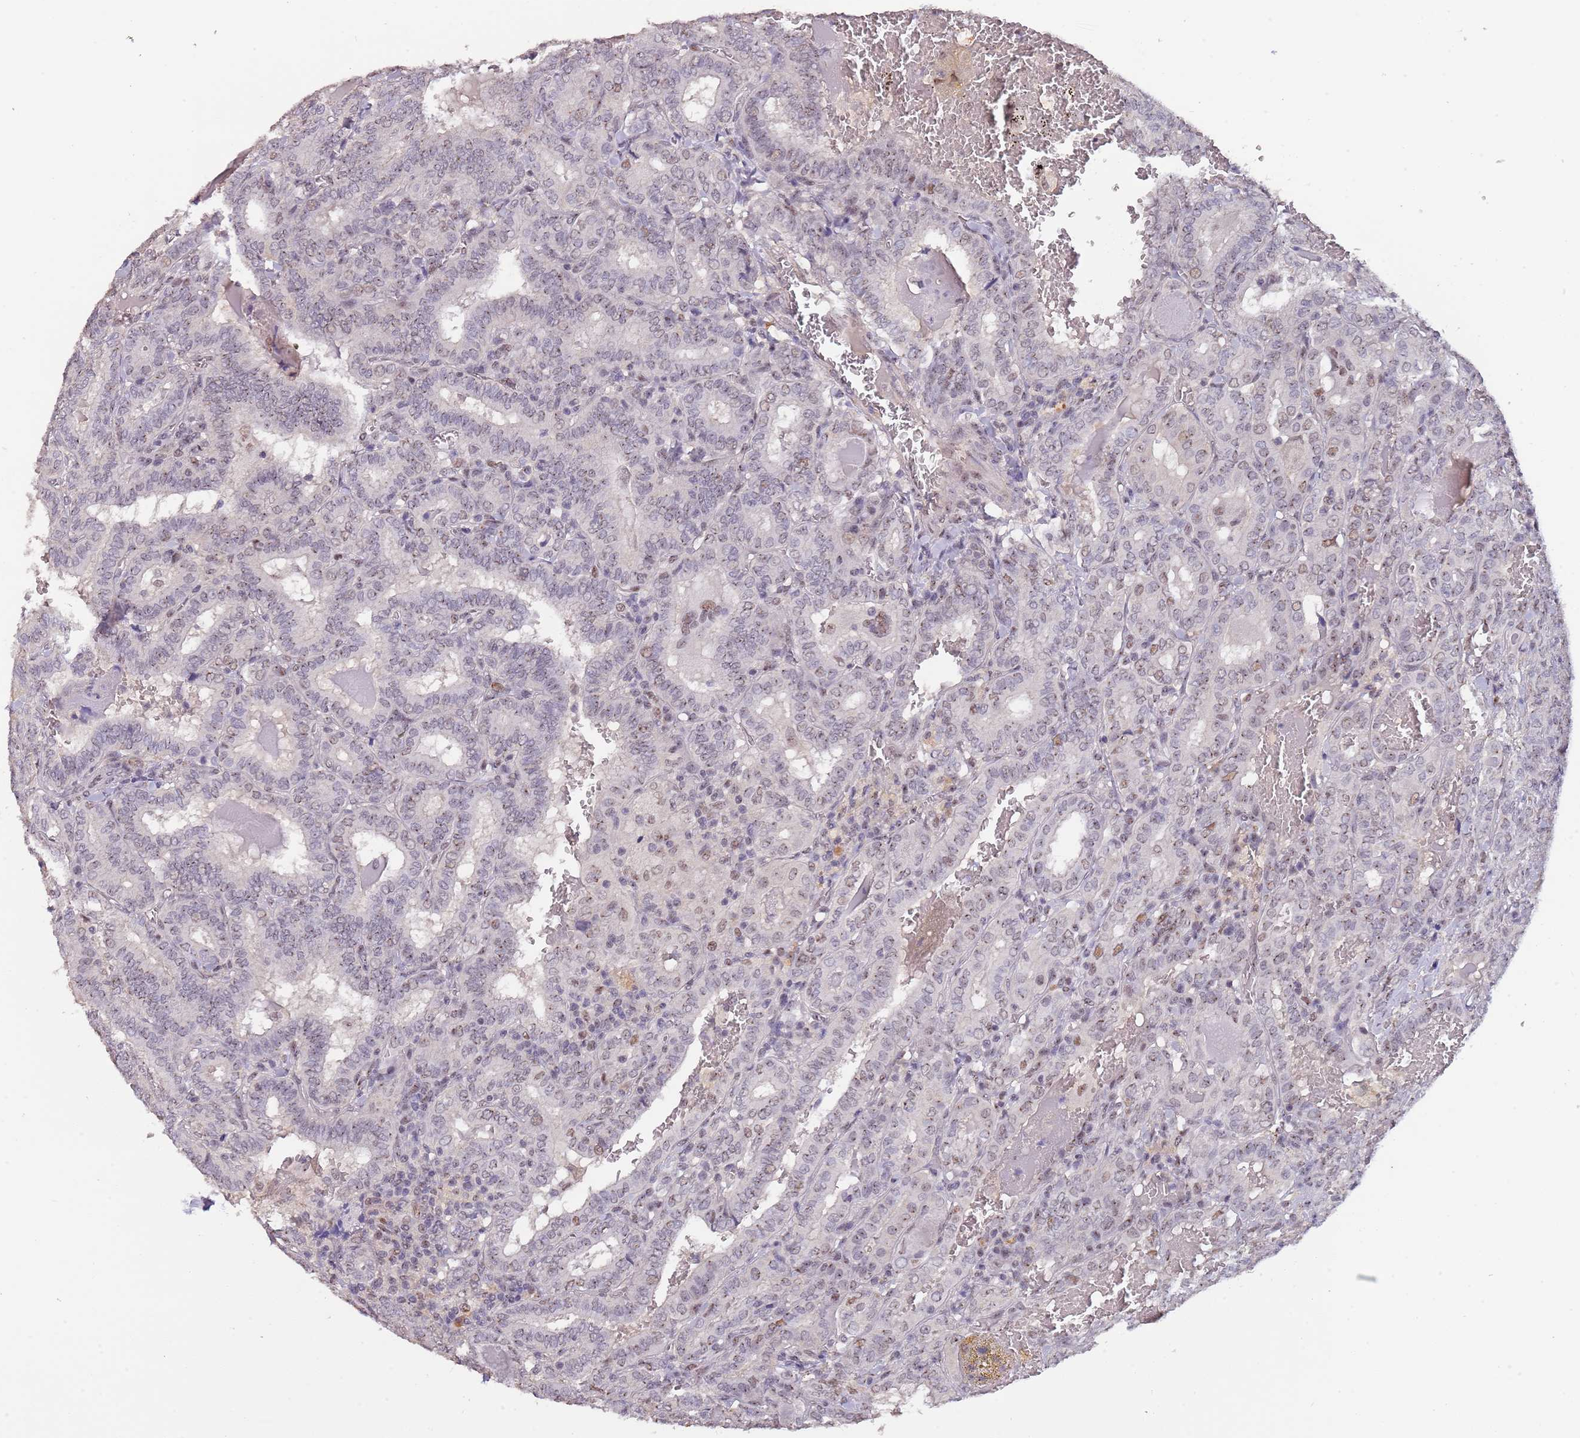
{"staining": {"intensity": "weak", "quantity": "<25%", "location": "nuclear"}, "tissue": "thyroid cancer", "cell_type": "Tumor cells", "image_type": "cancer", "snomed": [{"axis": "morphology", "description": "Papillary adenocarcinoma, NOS"}, {"axis": "topography", "description": "Thyroid gland"}], "caption": "Protein analysis of thyroid papillary adenocarcinoma shows no significant staining in tumor cells.", "gene": "CIZ1", "patient": {"sex": "female", "age": 72}}